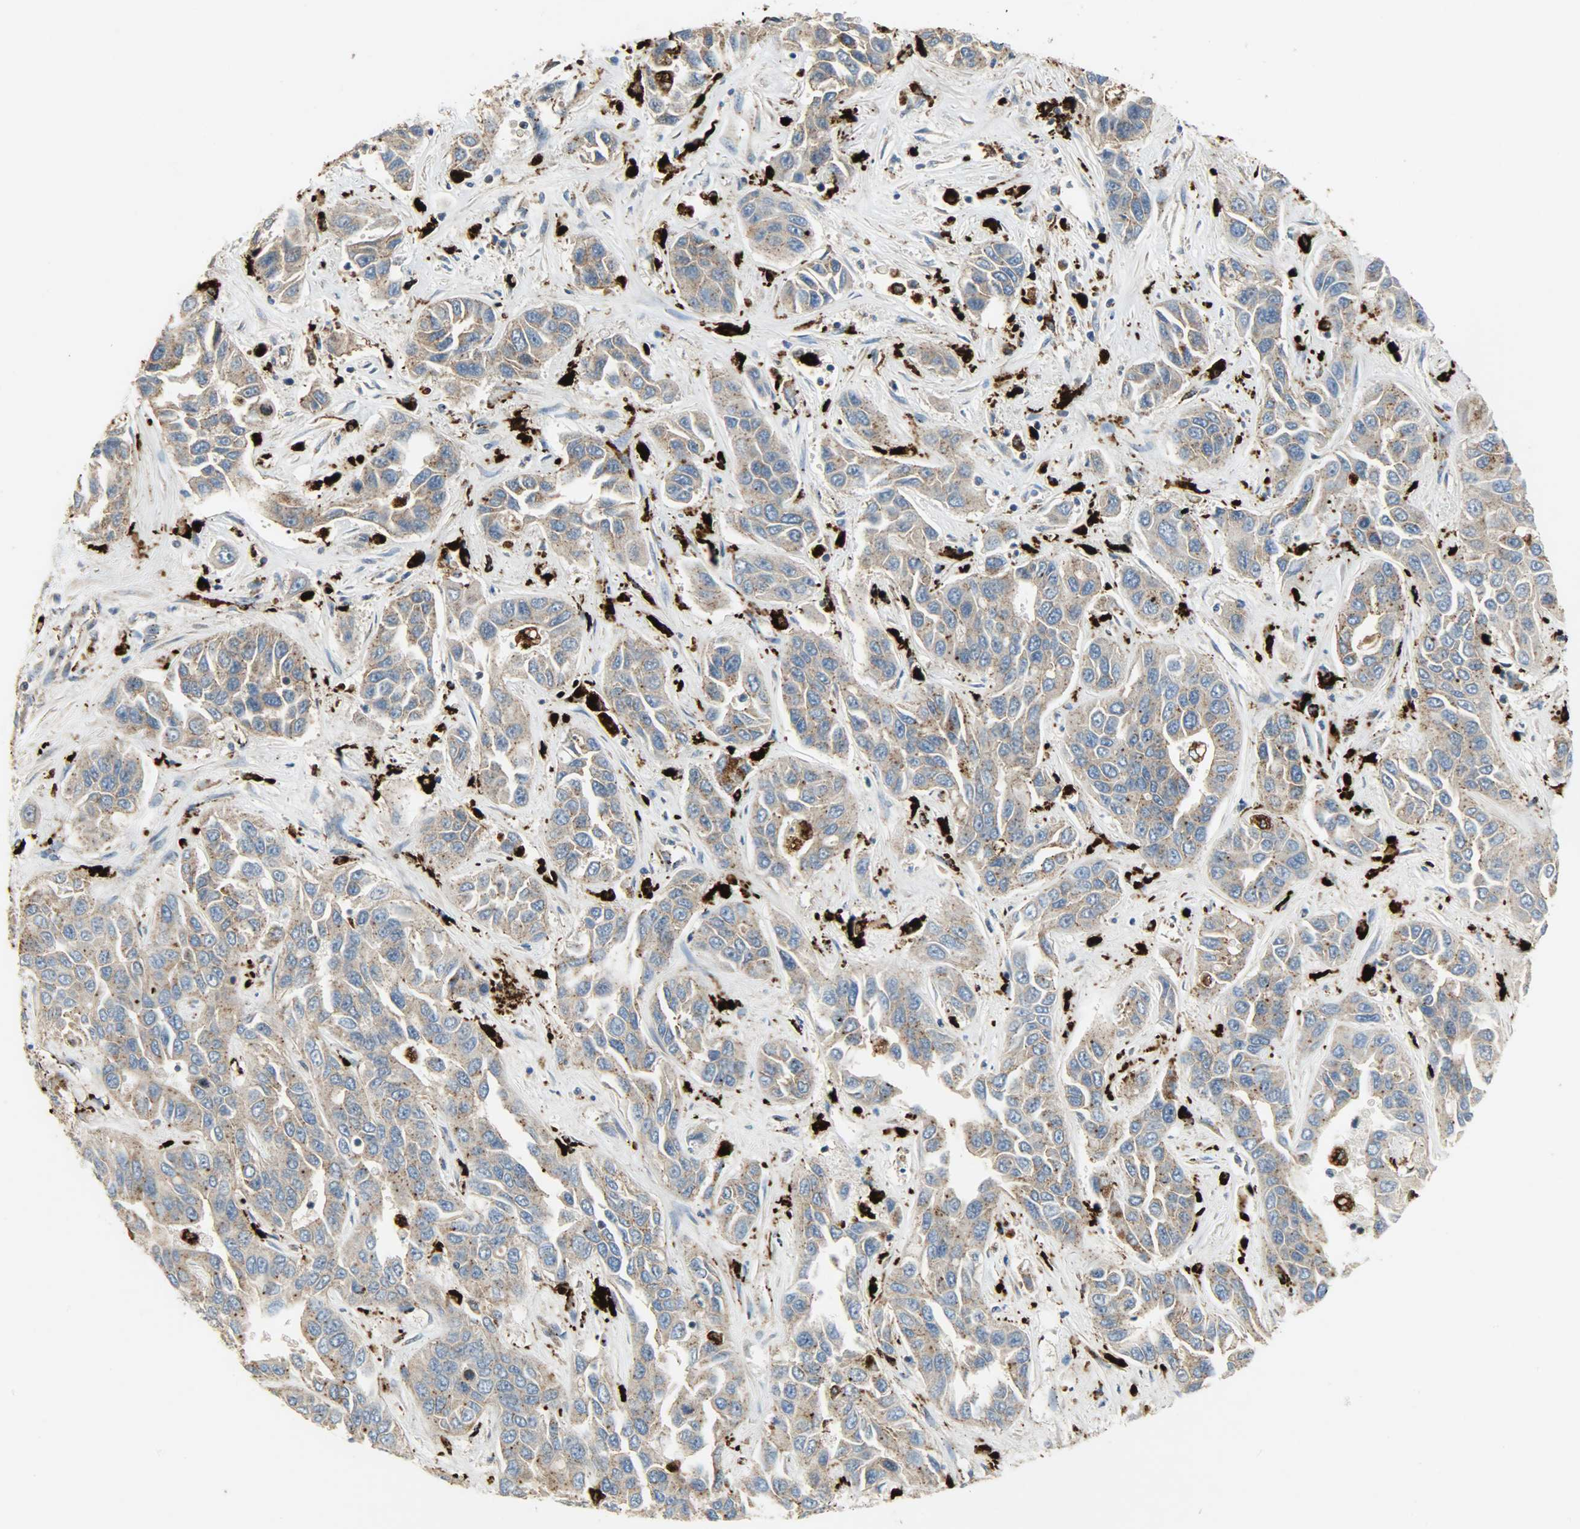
{"staining": {"intensity": "weak", "quantity": ">75%", "location": "cytoplasmic/membranous"}, "tissue": "liver cancer", "cell_type": "Tumor cells", "image_type": "cancer", "snomed": [{"axis": "morphology", "description": "Cholangiocarcinoma"}, {"axis": "topography", "description": "Liver"}], "caption": "Human liver cholangiocarcinoma stained for a protein (brown) reveals weak cytoplasmic/membranous positive expression in approximately >75% of tumor cells.", "gene": "ASAH1", "patient": {"sex": "female", "age": 52}}